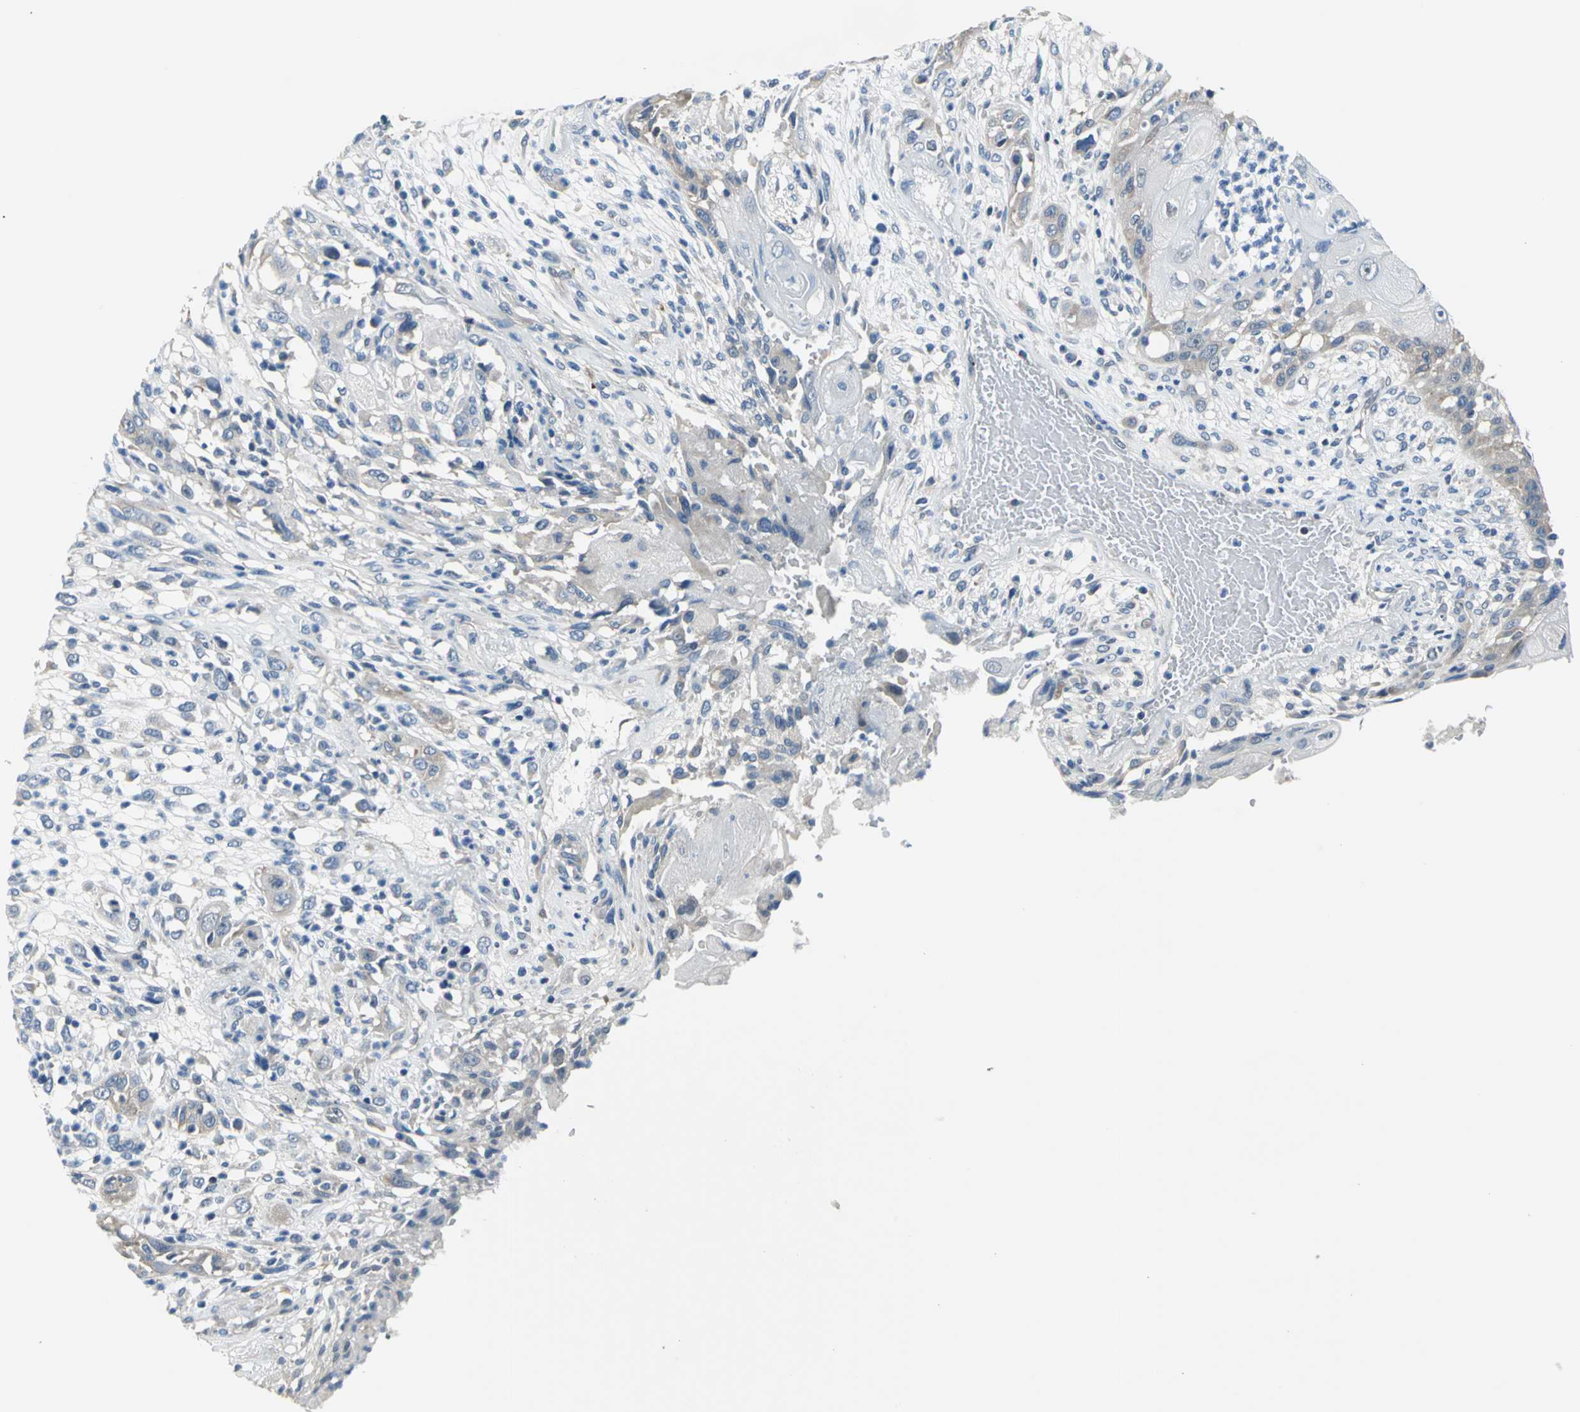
{"staining": {"intensity": "moderate", "quantity": "<25%", "location": "cytoplasmic/membranous"}, "tissue": "head and neck cancer", "cell_type": "Tumor cells", "image_type": "cancer", "snomed": [{"axis": "morphology", "description": "Necrosis, NOS"}, {"axis": "morphology", "description": "Neoplasm, malignant, NOS"}, {"axis": "topography", "description": "Salivary gland"}, {"axis": "topography", "description": "Head-Neck"}], "caption": "Head and neck cancer stained for a protein (brown) demonstrates moderate cytoplasmic/membranous positive positivity in about <25% of tumor cells.", "gene": "ZNF415", "patient": {"sex": "male", "age": 43}}